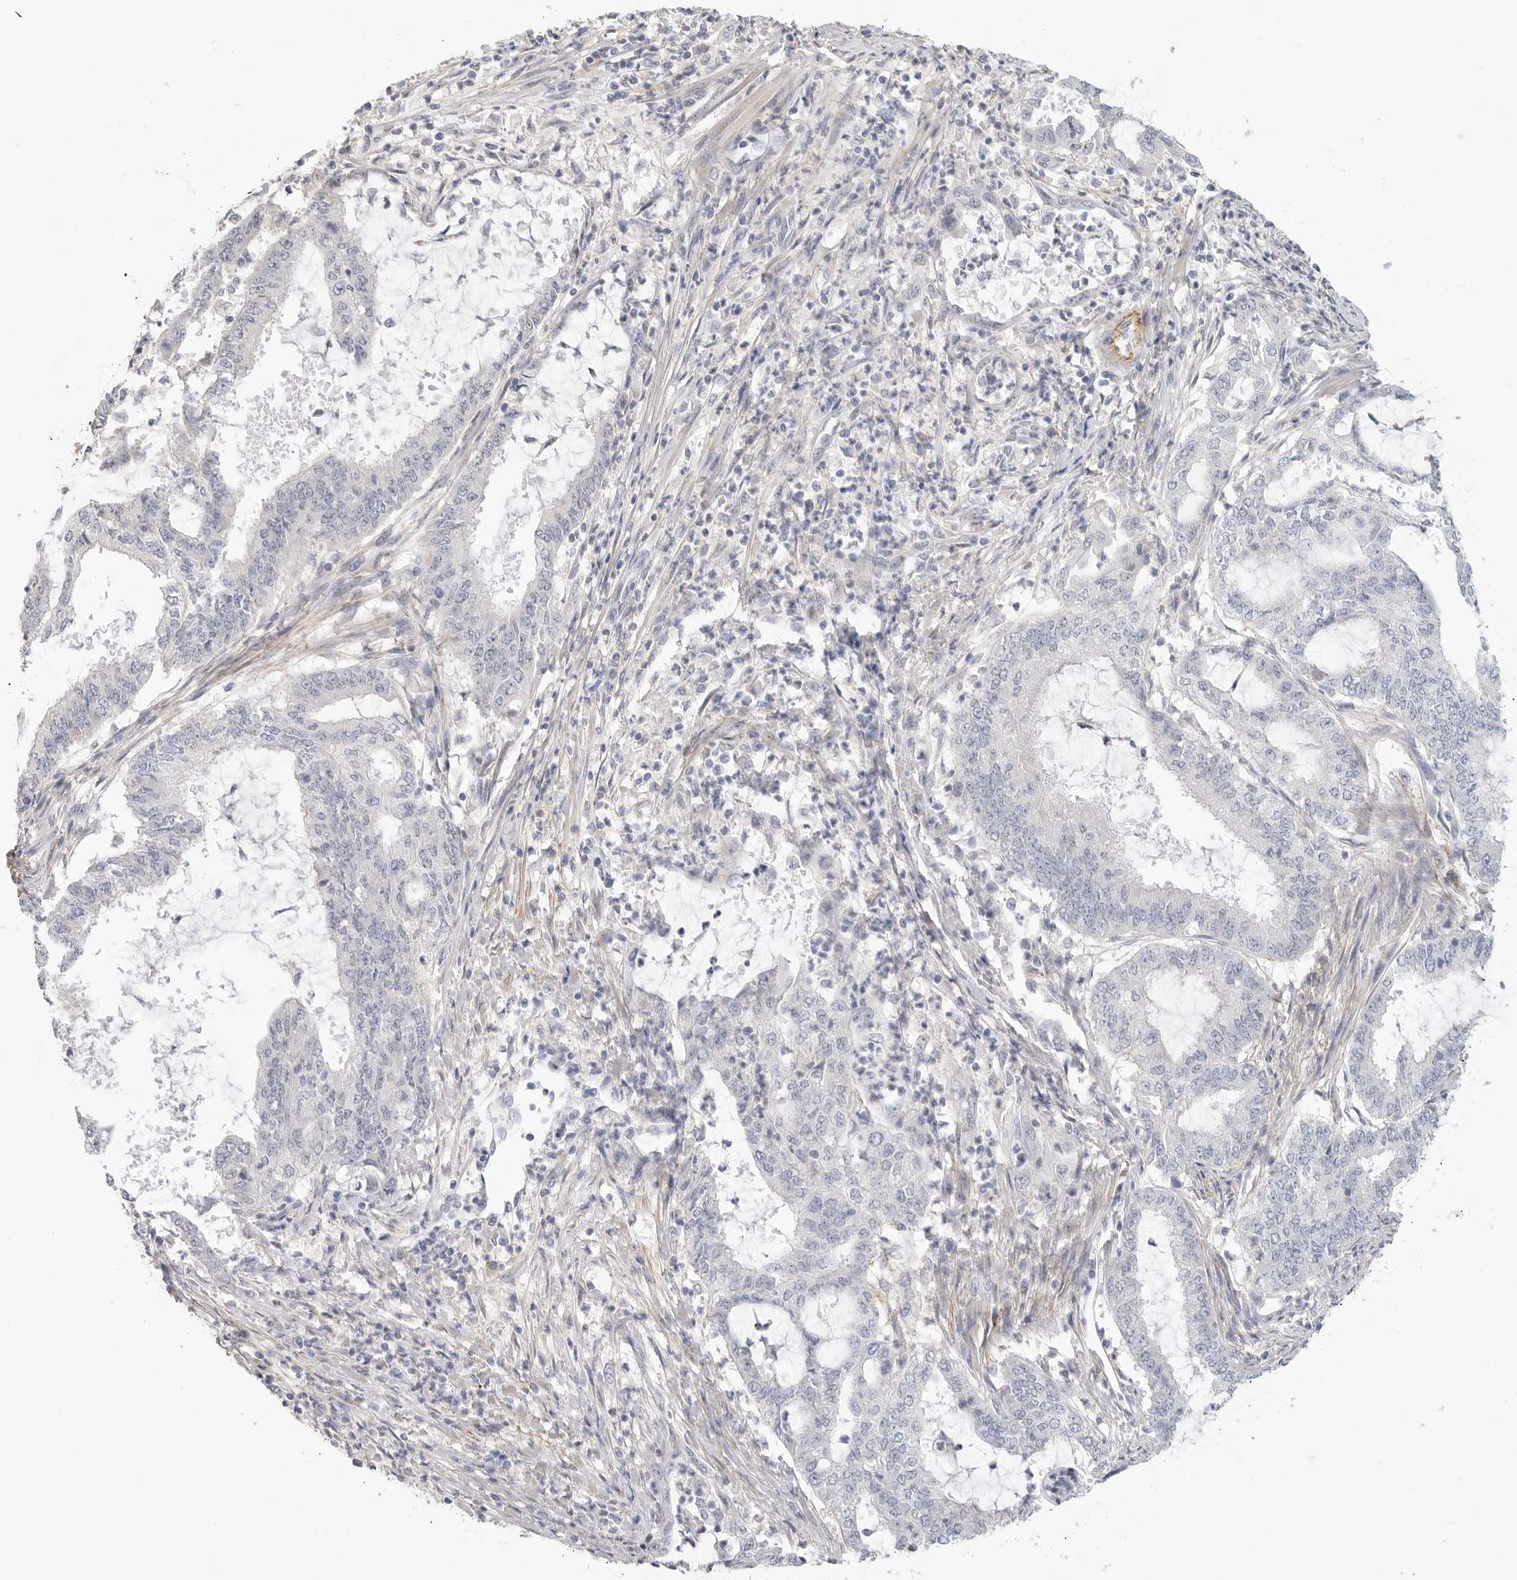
{"staining": {"intensity": "negative", "quantity": "none", "location": "none"}, "tissue": "endometrial cancer", "cell_type": "Tumor cells", "image_type": "cancer", "snomed": [{"axis": "morphology", "description": "Adenocarcinoma, NOS"}, {"axis": "topography", "description": "Endometrium"}], "caption": "Immunohistochemistry (IHC) of endometrial cancer (adenocarcinoma) demonstrates no staining in tumor cells.", "gene": "FBN2", "patient": {"sex": "female", "age": 51}}